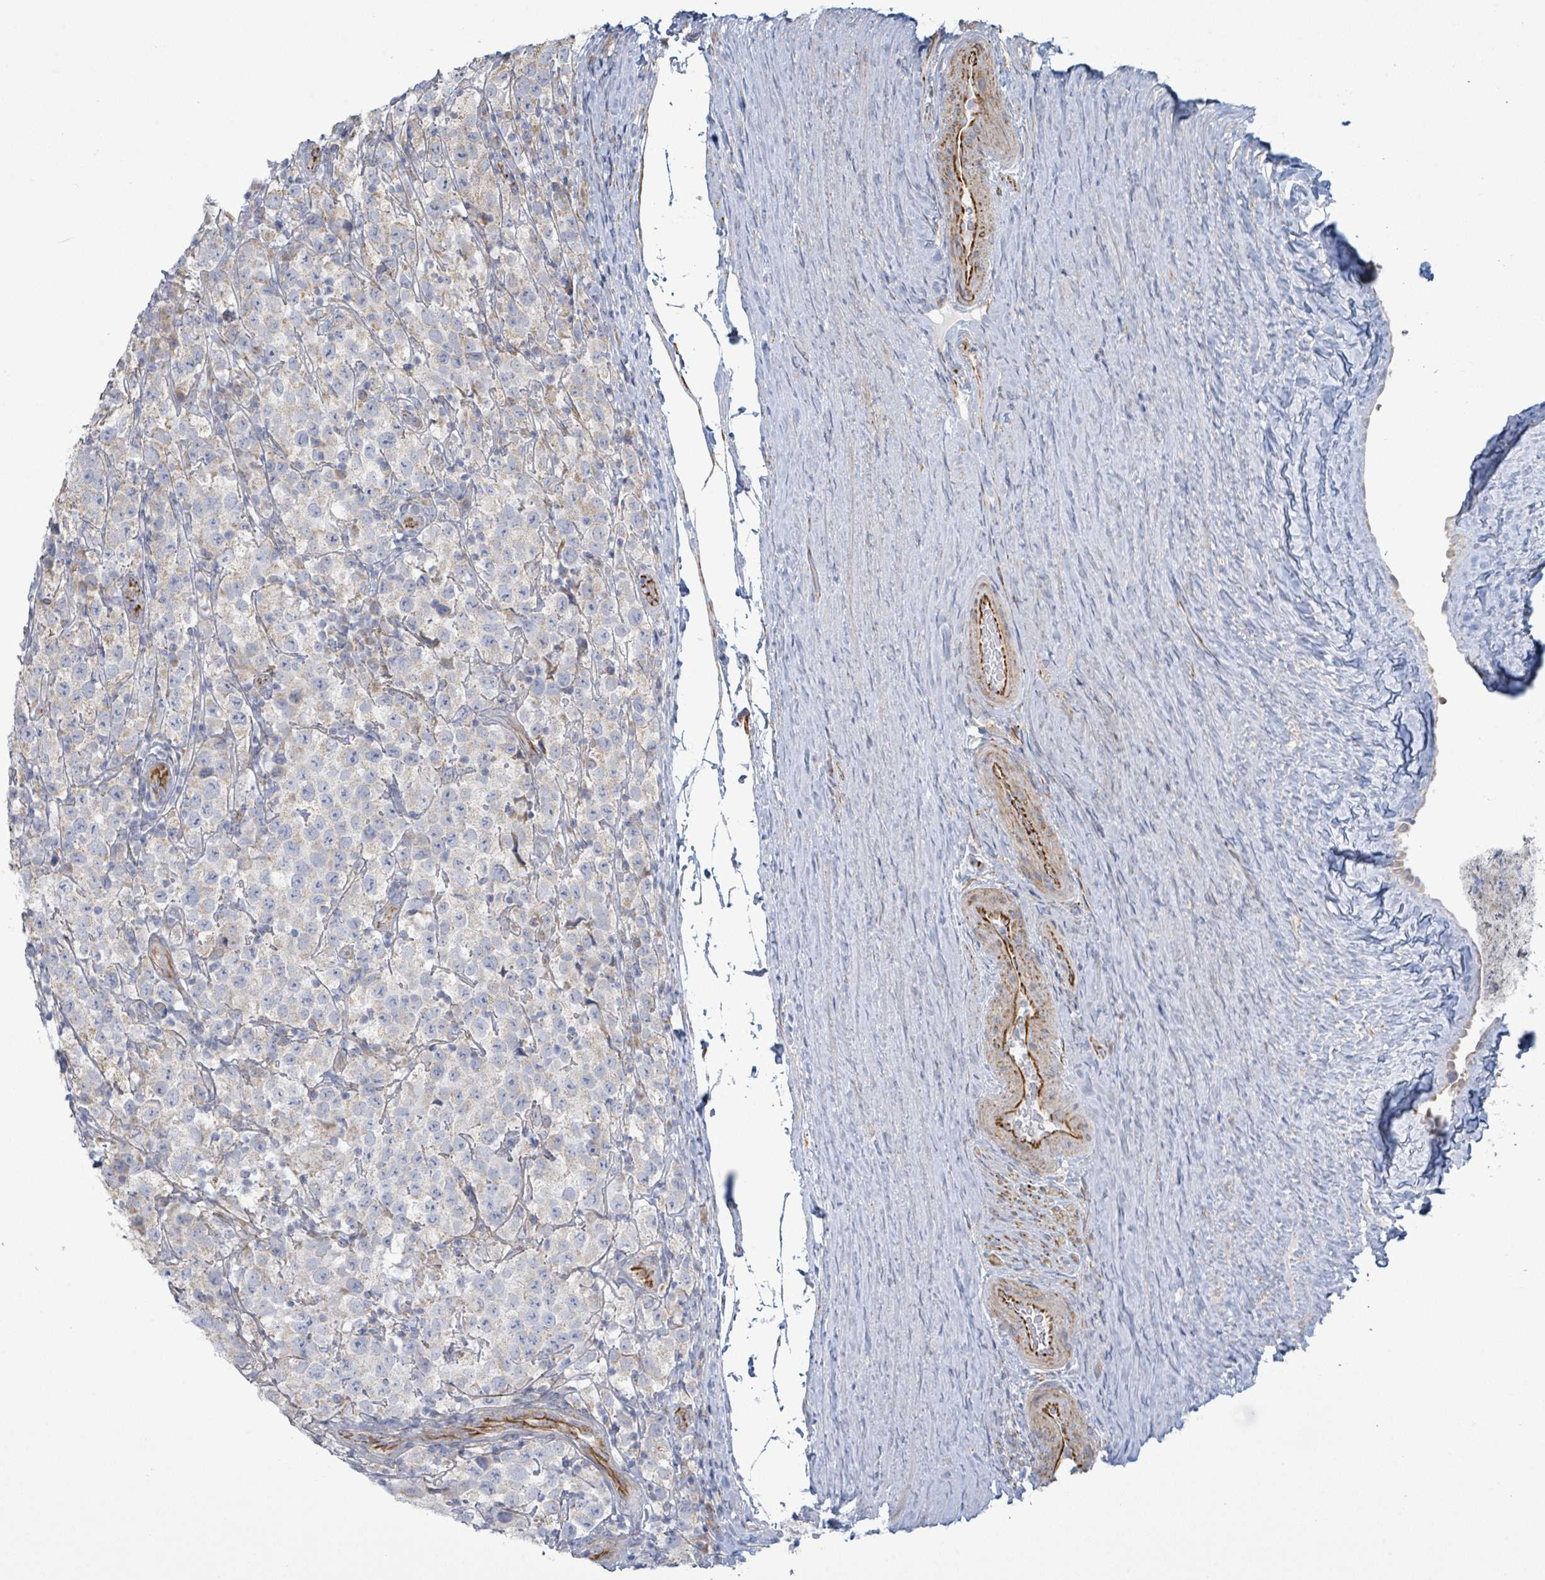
{"staining": {"intensity": "weak", "quantity": "<25%", "location": "cytoplasmic/membranous"}, "tissue": "testis cancer", "cell_type": "Tumor cells", "image_type": "cancer", "snomed": [{"axis": "morphology", "description": "Seminoma, NOS"}, {"axis": "morphology", "description": "Carcinoma, Embryonal, NOS"}, {"axis": "topography", "description": "Testis"}], "caption": "Immunohistochemistry photomicrograph of neoplastic tissue: human testis cancer stained with DAB shows no significant protein positivity in tumor cells. The staining was performed using DAB (3,3'-diaminobenzidine) to visualize the protein expression in brown, while the nuclei were stained in blue with hematoxylin (Magnification: 20x).", "gene": "ALG12", "patient": {"sex": "male", "age": 41}}